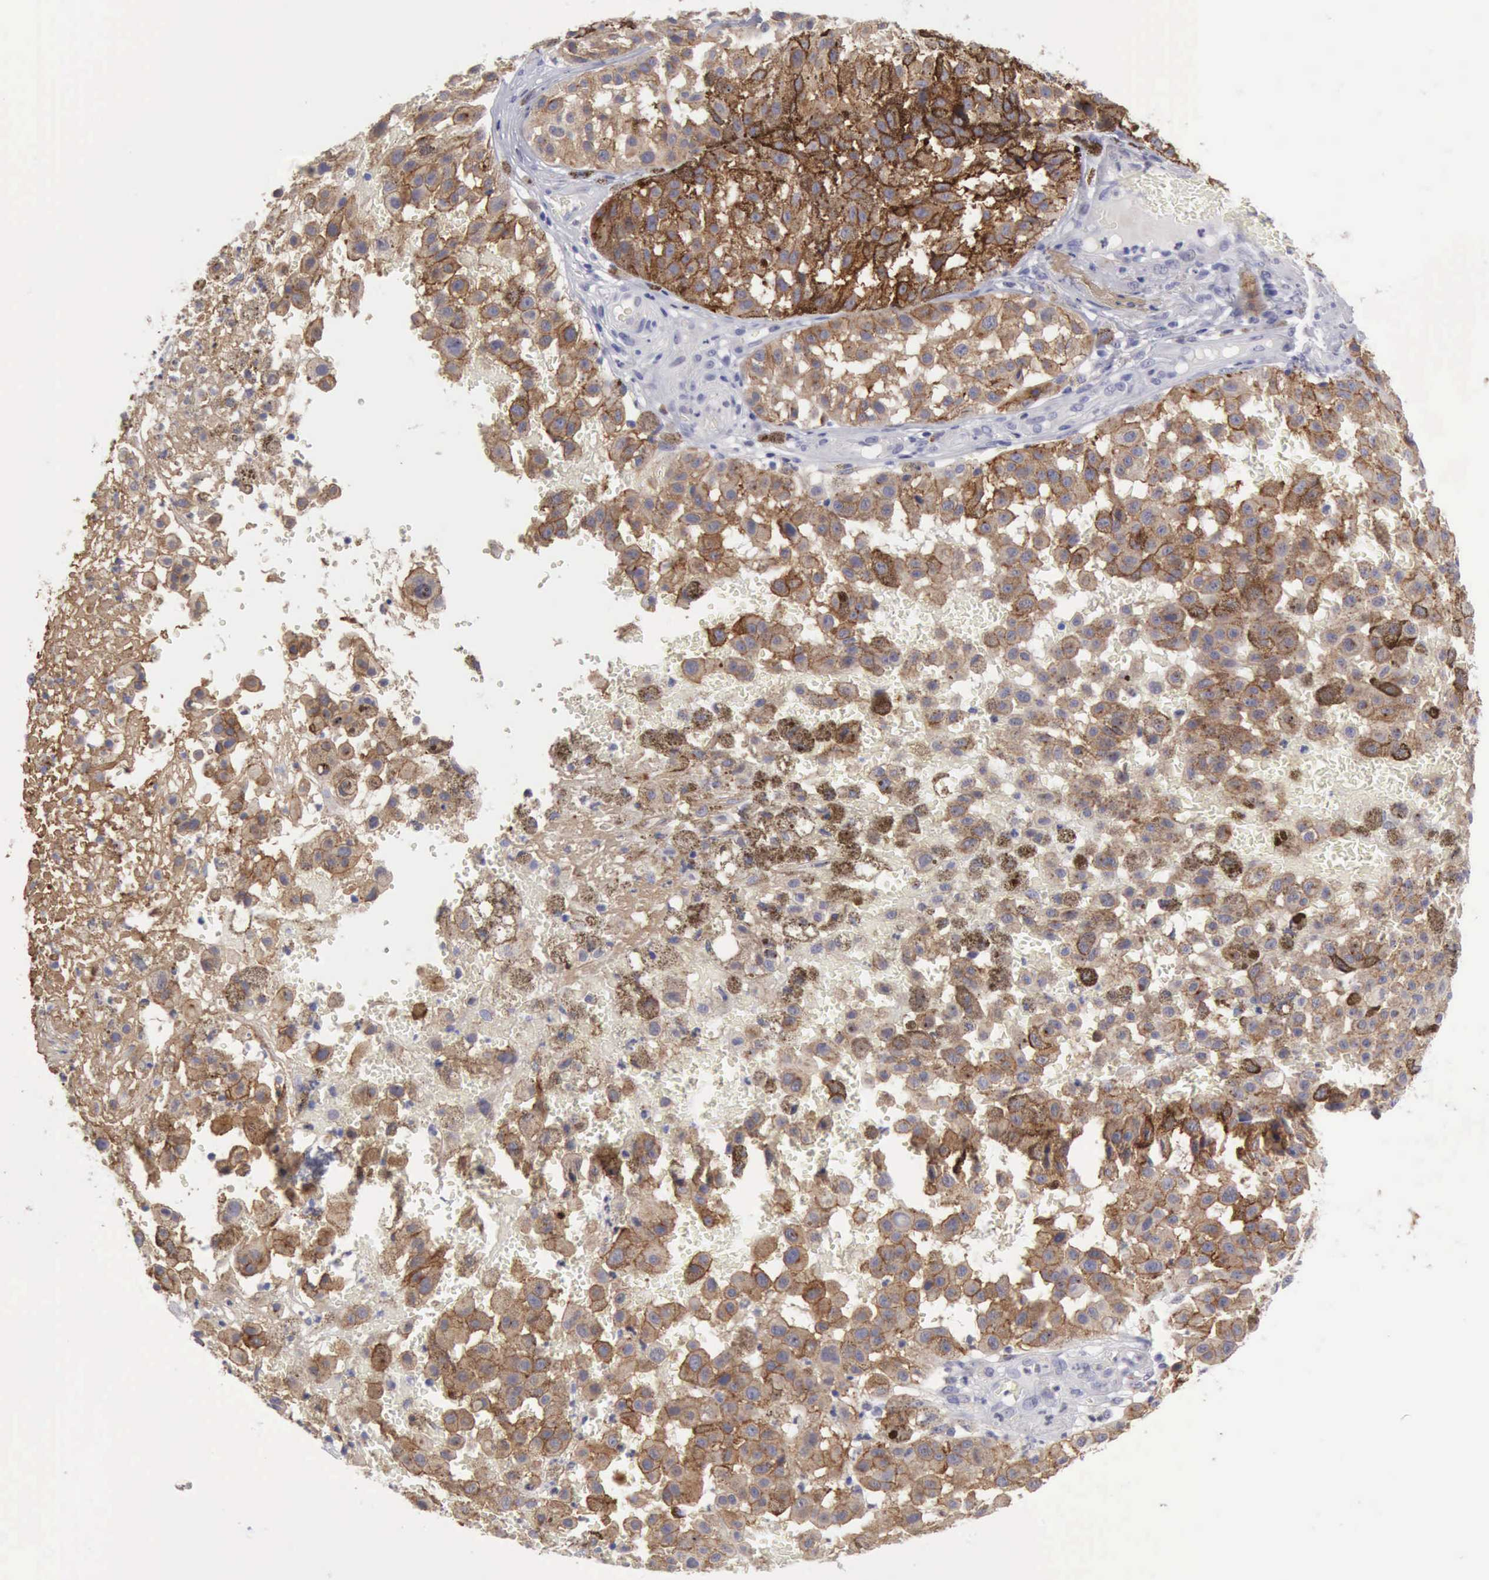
{"staining": {"intensity": "moderate", "quantity": ">75%", "location": "cytoplasmic/membranous"}, "tissue": "melanoma", "cell_type": "Tumor cells", "image_type": "cancer", "snomed": [{"axis": "morphology", "description": "Malignant melanoma, NOS"}, {"axis": "topography", "description": "Skin"}], "caption": "Immunohistochemistry (IHC) (DAB) staining of malignant melanoma demonstrates moderate cytoplasmic/membranous protein positivity in approximately >75% of tumor cells.", "gene": "TFRC", "patient": {"sex": "female", "age": 64}}